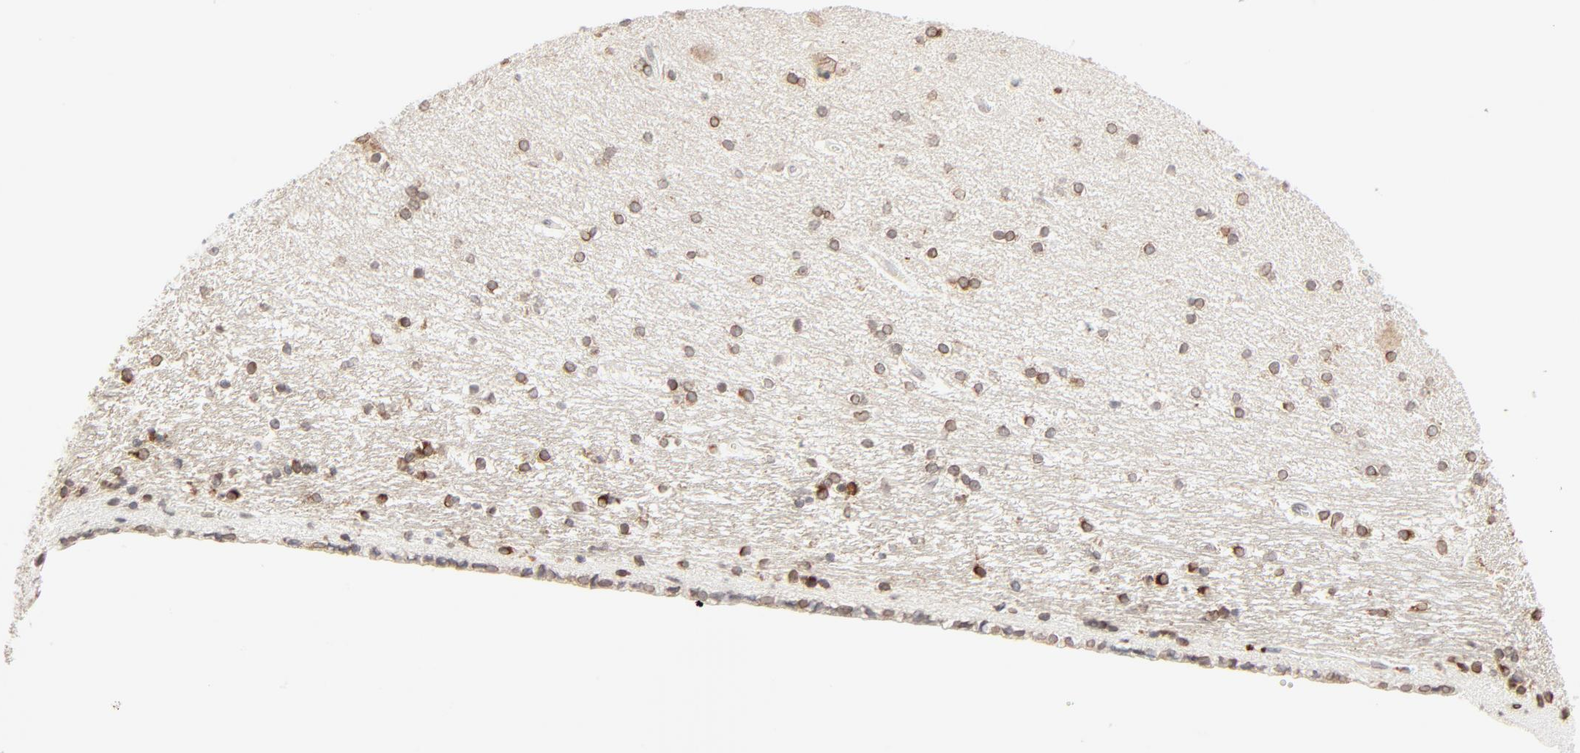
{"staining": {"intensity": "moderate", "quantity": ">75%", "location": "cytoplasmic/membranous,nuclear"}, "tissue": "hippocampus", "cell_type": "Glial cells", "image_type": "normal", "snomed": [{"axis": "morphology", "description": "Normal tissue, NOS"}, {"axis": "topography", "description": "Hippocampus"}], "caption": "Glial cells exhibit moderate cytoplasmic/membranous,nuclear expression in about >75% of cells in normal hippocampus.", "gene": "MAD1L1", "patient": {"sex": "female", "age": 54}}